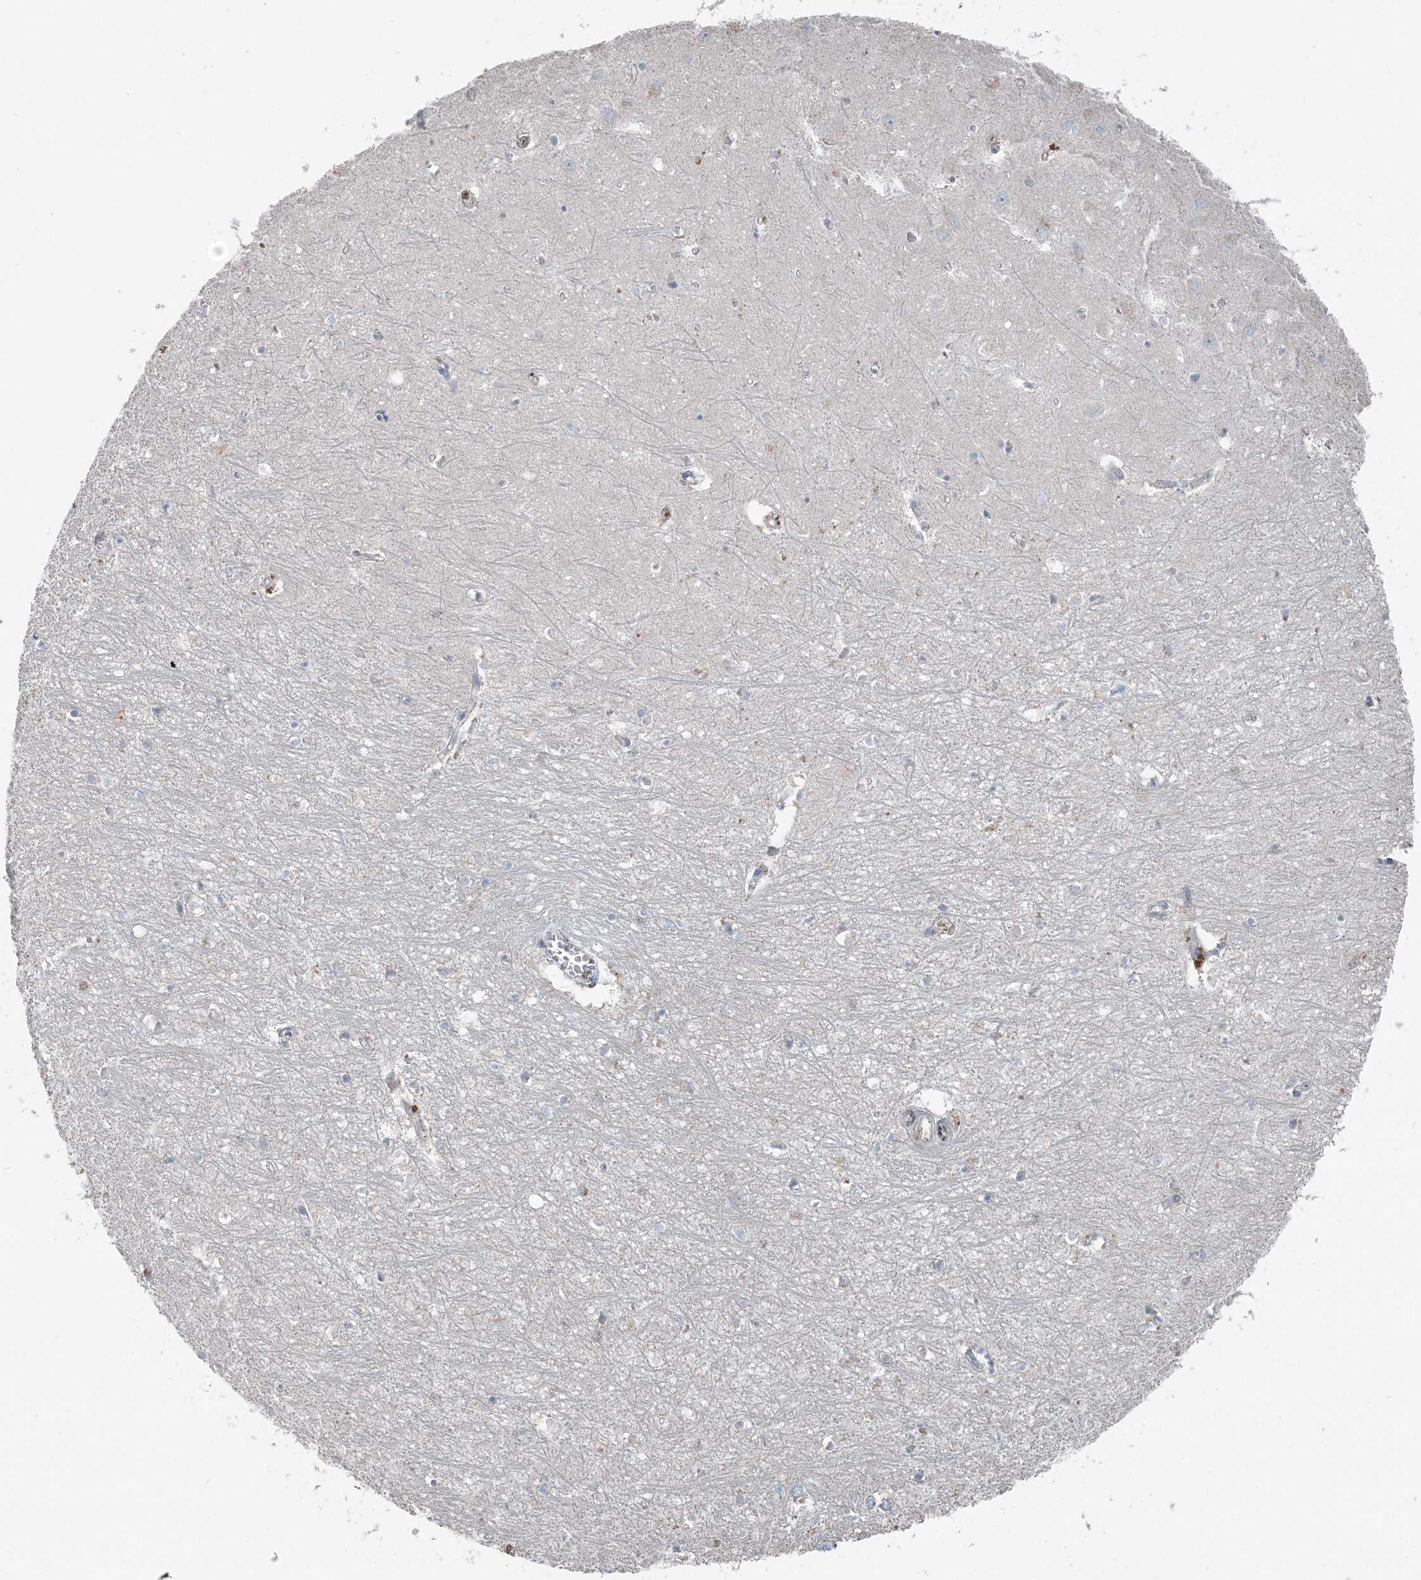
{"staining": {"intensity": "negative", "quantity": "none", "location": "none"}, "tissue": "hippocampus", "cell_type": "Glial cells", "image_type": "normal", "snomed": [{"axis": "morphology", "description": "Normal tissue, NOS"}, {"axis": "topography", "description": "Hippocampus"}], "caption": "A high-resolution micrograph shows immunohistochemistry staining of normal hippocampus, which shows no significant staining in glial cells. (IHC, brightfield microscopy, high magnification).", "gene": "SUCLG1", "patient": {"sex": "female", "age": 64}}